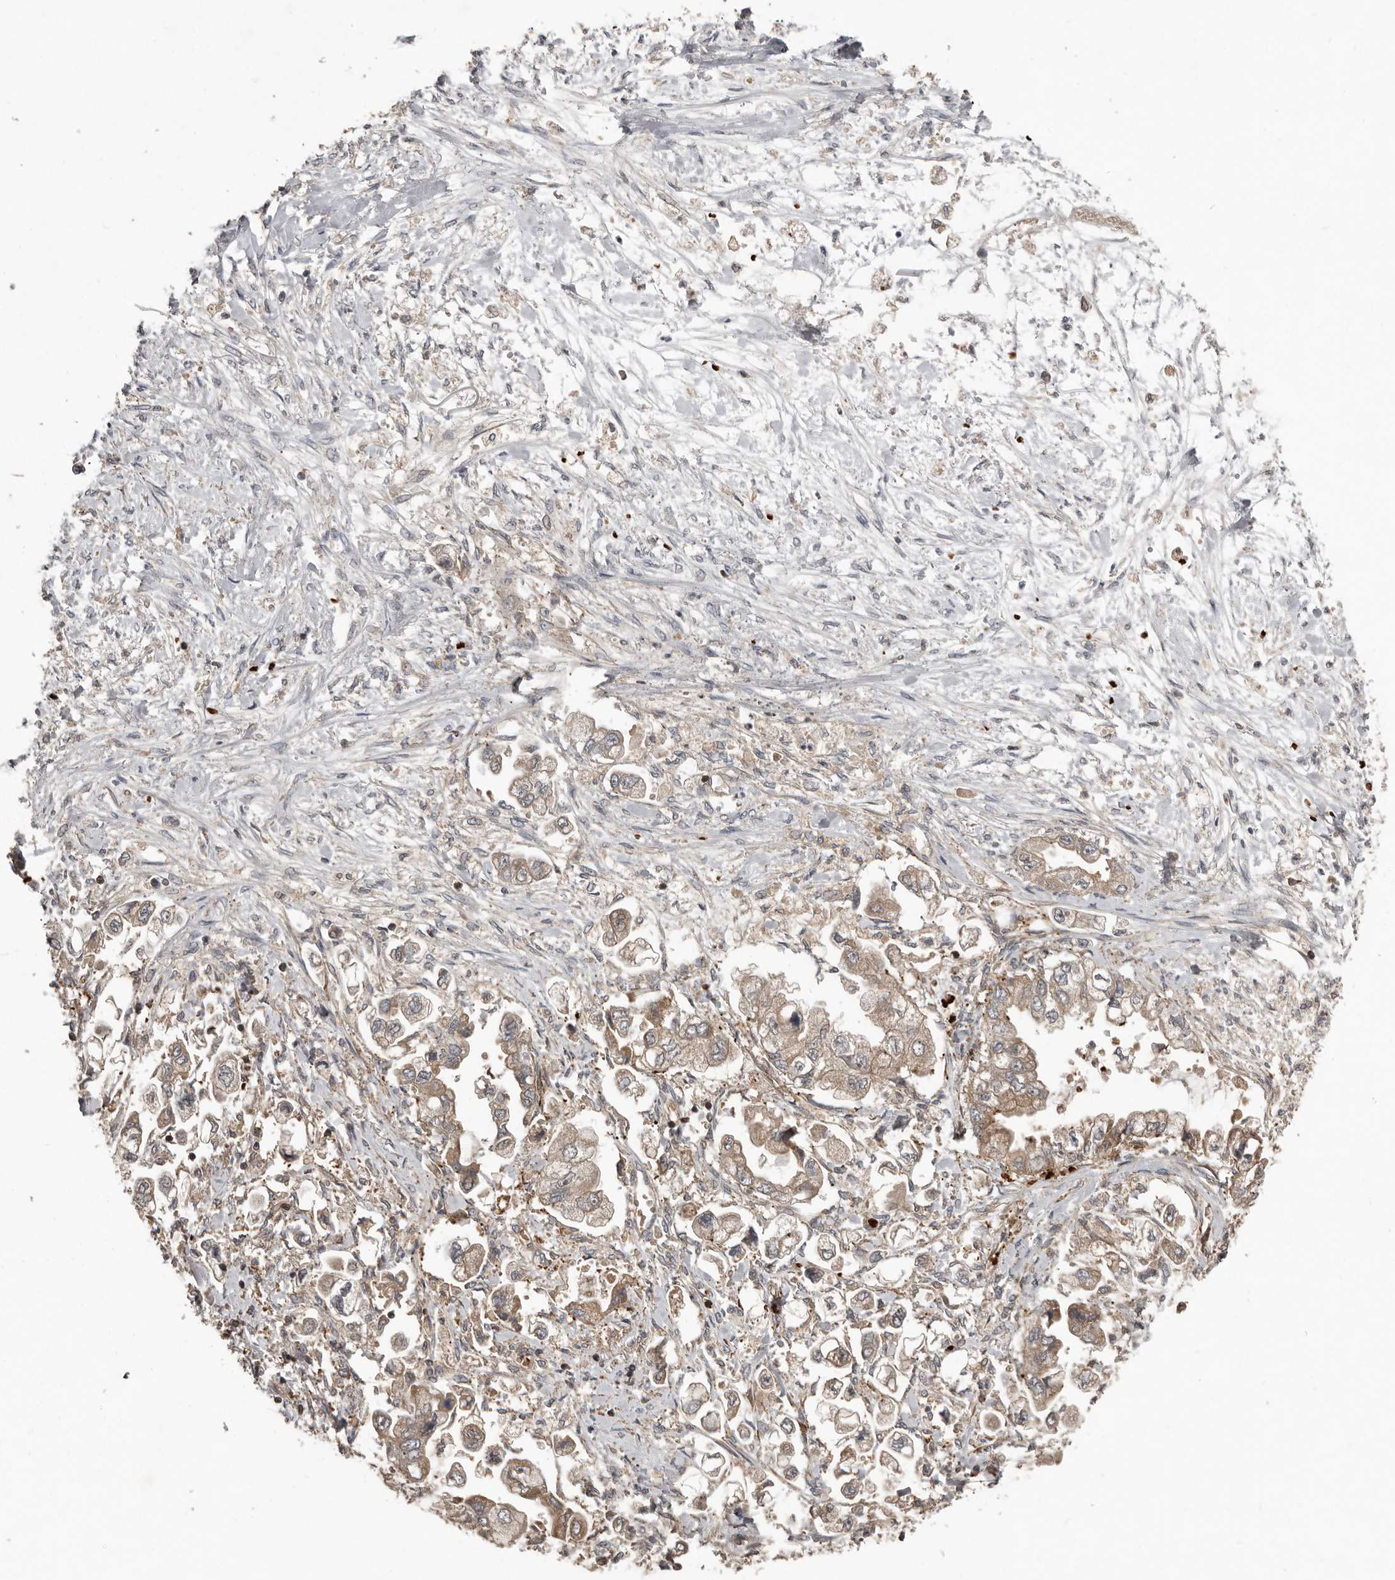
{"staining": {"intensity": "moderate", "quantity": ">75%", "location": "cytoplasmic/membranous"}, "tissue": "stomach cancer", "cell_type": "Tumor cells", "image_type": "cancer", "snomed": [{"axis": "morphology", "description": "Adenocarcinoma, NOS"}, {"axis": "topography", "description": "Stomach"}], "caption": "The image reveals staining of stomach adenocarcinoma, revealing moderate cytoplasmic/membranous protein staining (brown color) within tumor cells.", "gene": "FBXO31", "patient": {"sex": "male", "age": 62}}